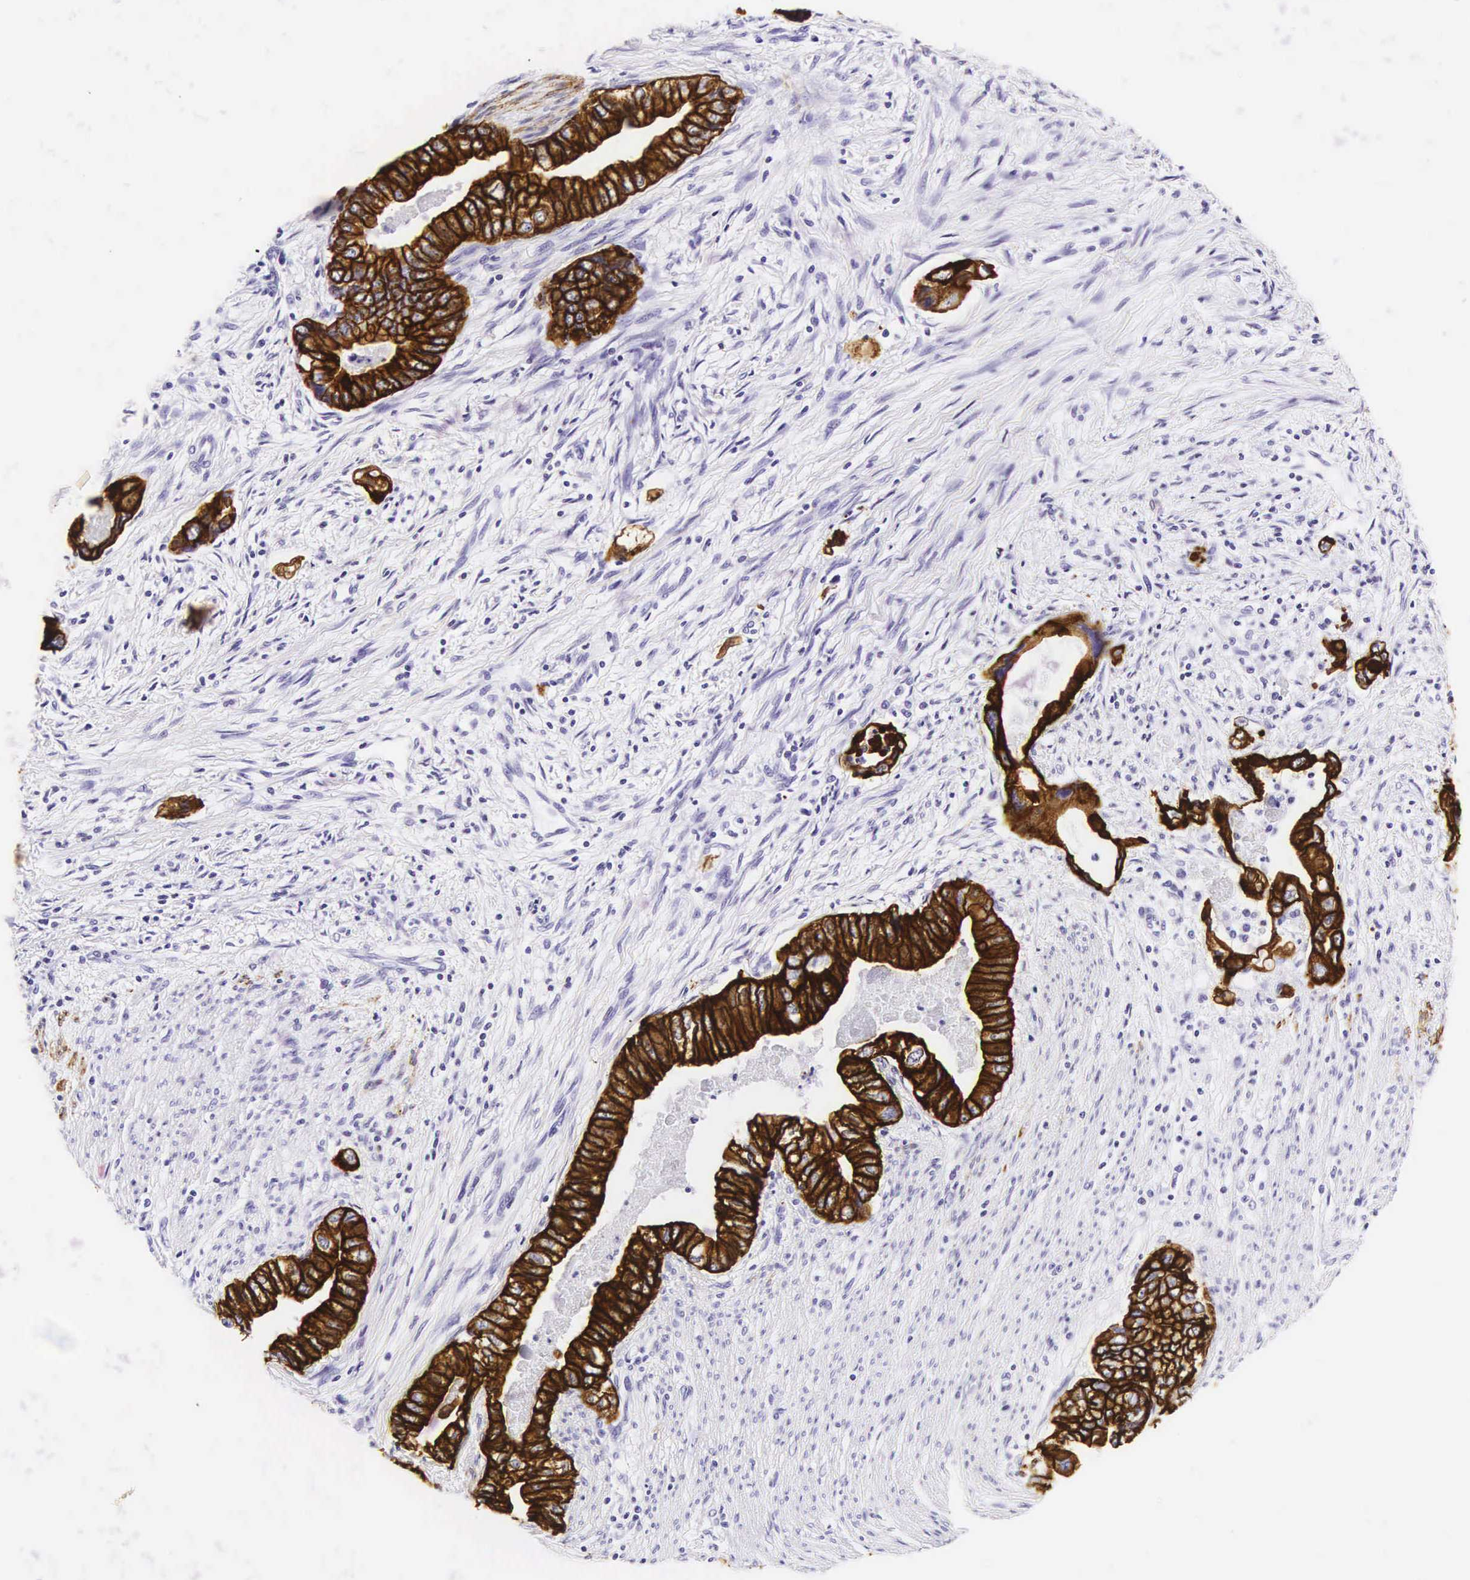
{"staining": {"intensity": "strong", "quantity": ">75%", "location": "cytoplasmic/membranous"}, "tissue": "pancreatic cancer", "cell_type": "Tumor cells", "image_type": "cancer", "snomed": [{"axis": "morphology", "description": "Adenocarcinoma, NOS"}, {"axis": "topography", "description": "Pancreas"}, {"axis": "topography", "description": "Stomach, upper"}], "caption": "This photomicrograph shows immunohistochemistry (IHC) staining of human pancreatic cancer (adenocarcinoma), with high strong cytoplasmic/membranous staining in about >75% of tumor cells.", "gene": "KRT18", "patient": {"sex": "male", "age": 77}}